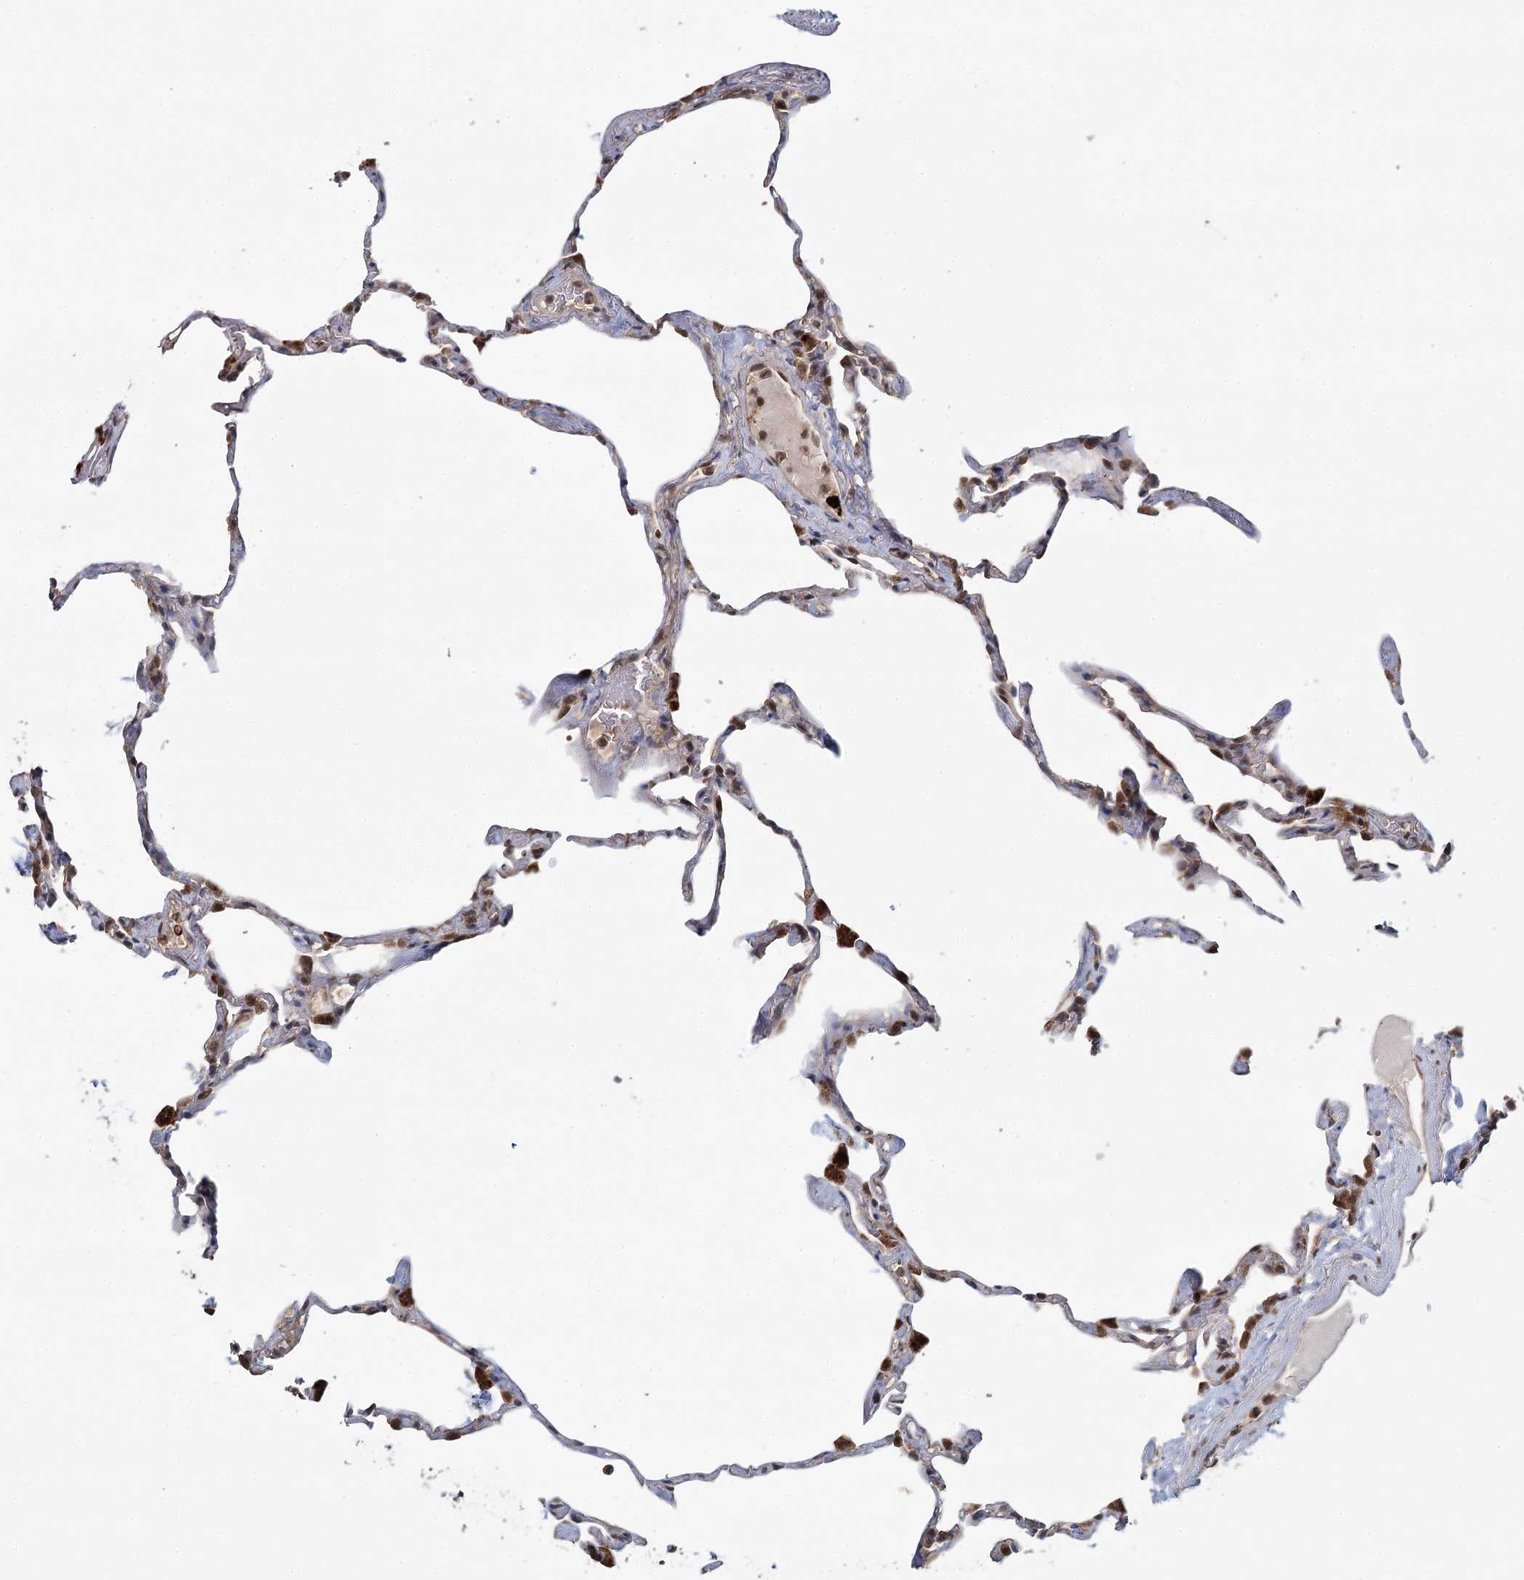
{"staining": {"intensity": "moderate", "quantity": ">75%", "location": "nuclear"}, "tissue": "lung", "cell_type": "Alveolar cells", "image_type": "normal", "snomed": [{"axis": "morphology", "description": "Normal tissue, NOS"}, {"axis": "topography", "description": "Lung"}], "caption": "Immunohistochemistry (DAB (3,3'-diaminobenzidine)) staining of benign lung shows moderate nuclear protein expression in approximately >75% of alveolar cells. (DAB IHC with brightfield microscopy, high magnification).", "gene": "N6AMT1", "patient": {"sex": "male", "age": 65}}